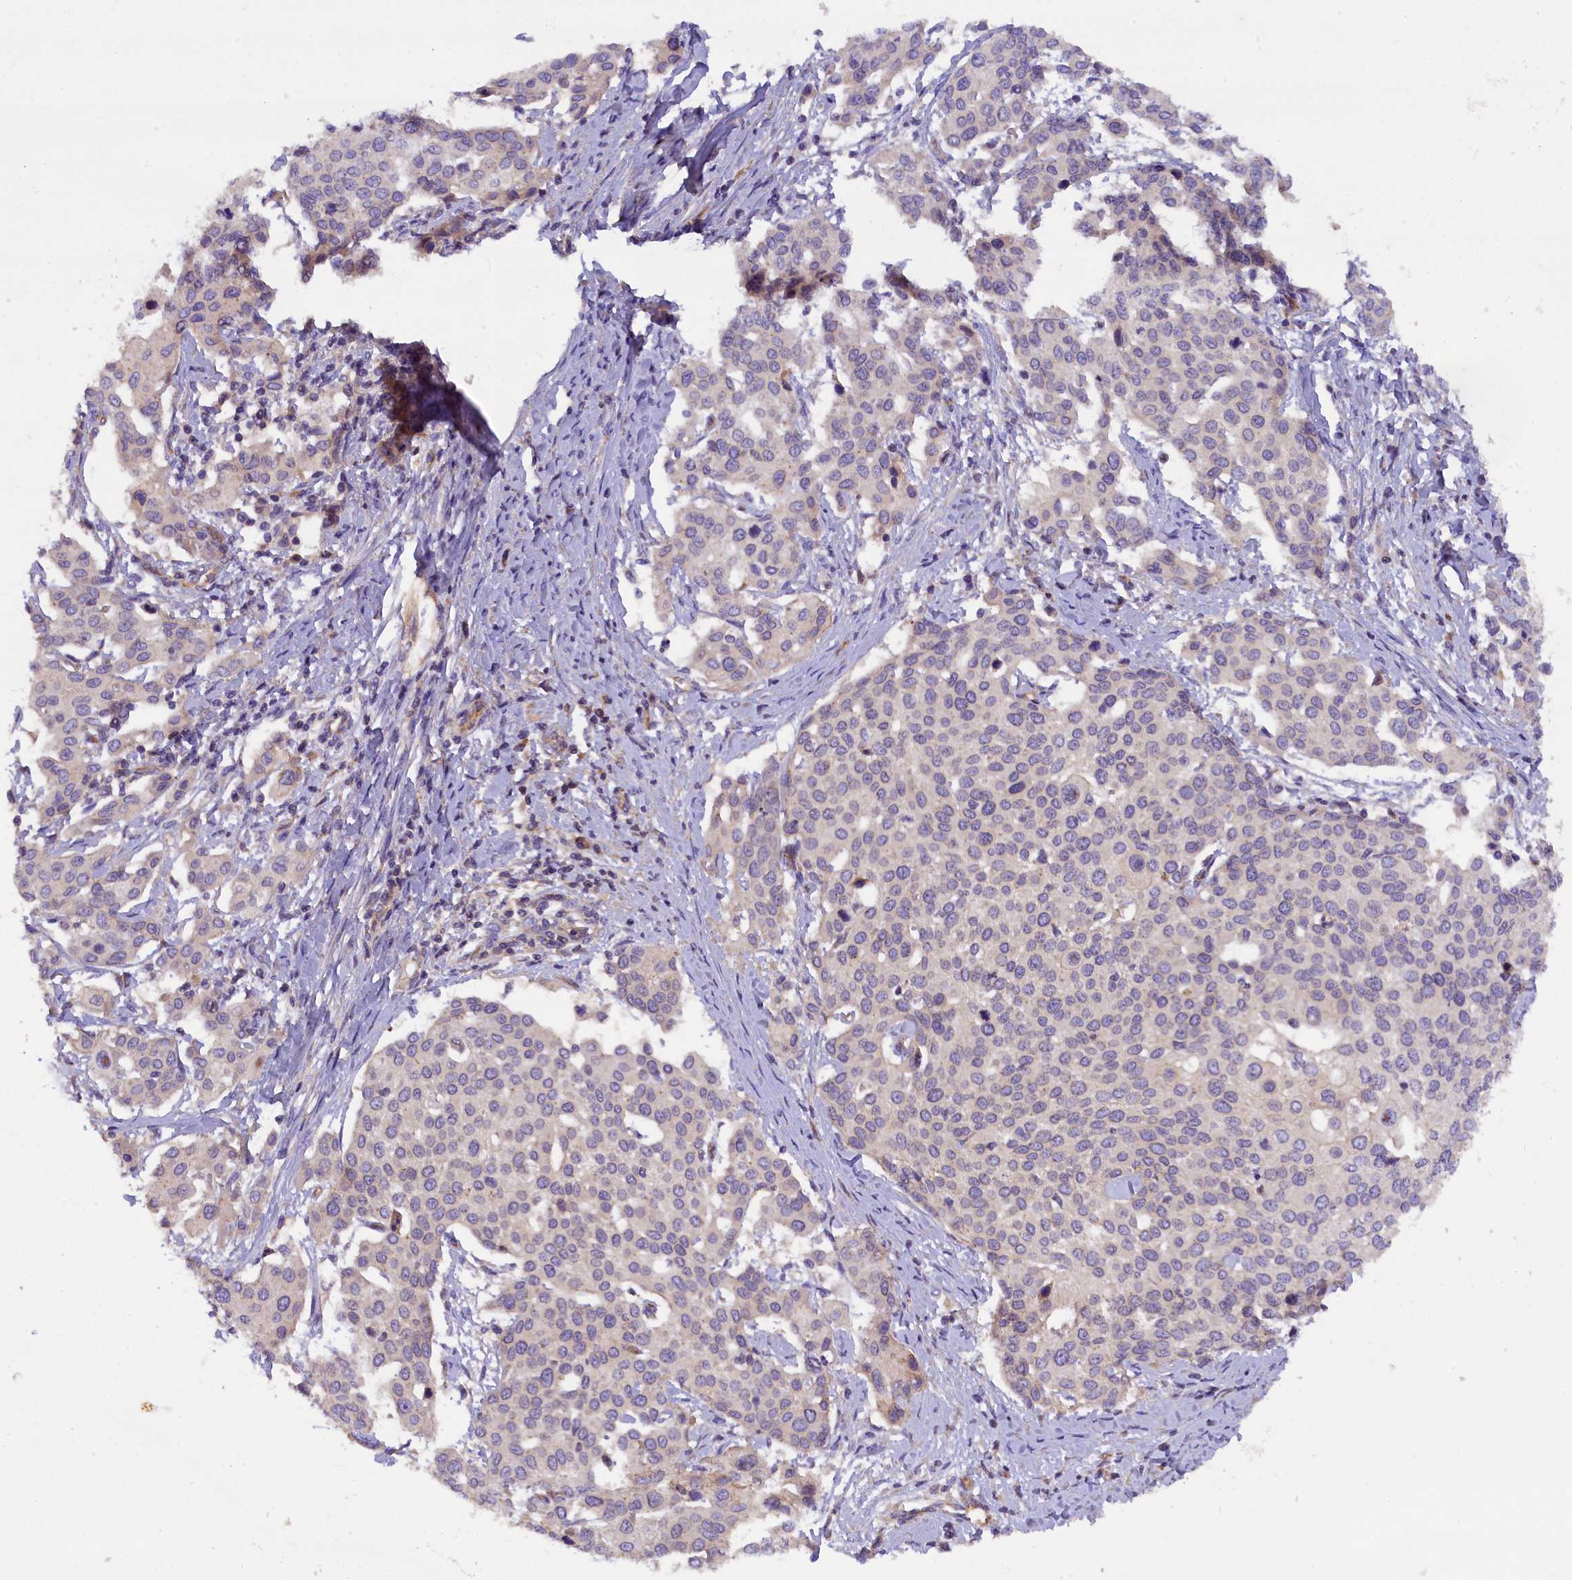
{"staining": {"intensity": "negative", "quantity": "none", "location": "none"}, "tissue": "cervical cancer", "cell_type": "Tumor cells", "image_type": "cancer", "snomed": [{"axis": "morphology", "description": "Squamous cell carcinoma, NOS"}, {"axis": "topography", "description": "Cervix"}], "caption": "Immunohistochemistry (IHC) photomicrograph of human cervical cancer stained for a protein (brown), which demonstrates no positivity in tumor cells.", "gene": "ERMARD", "patient": {"sex": "female", "age": 44}}